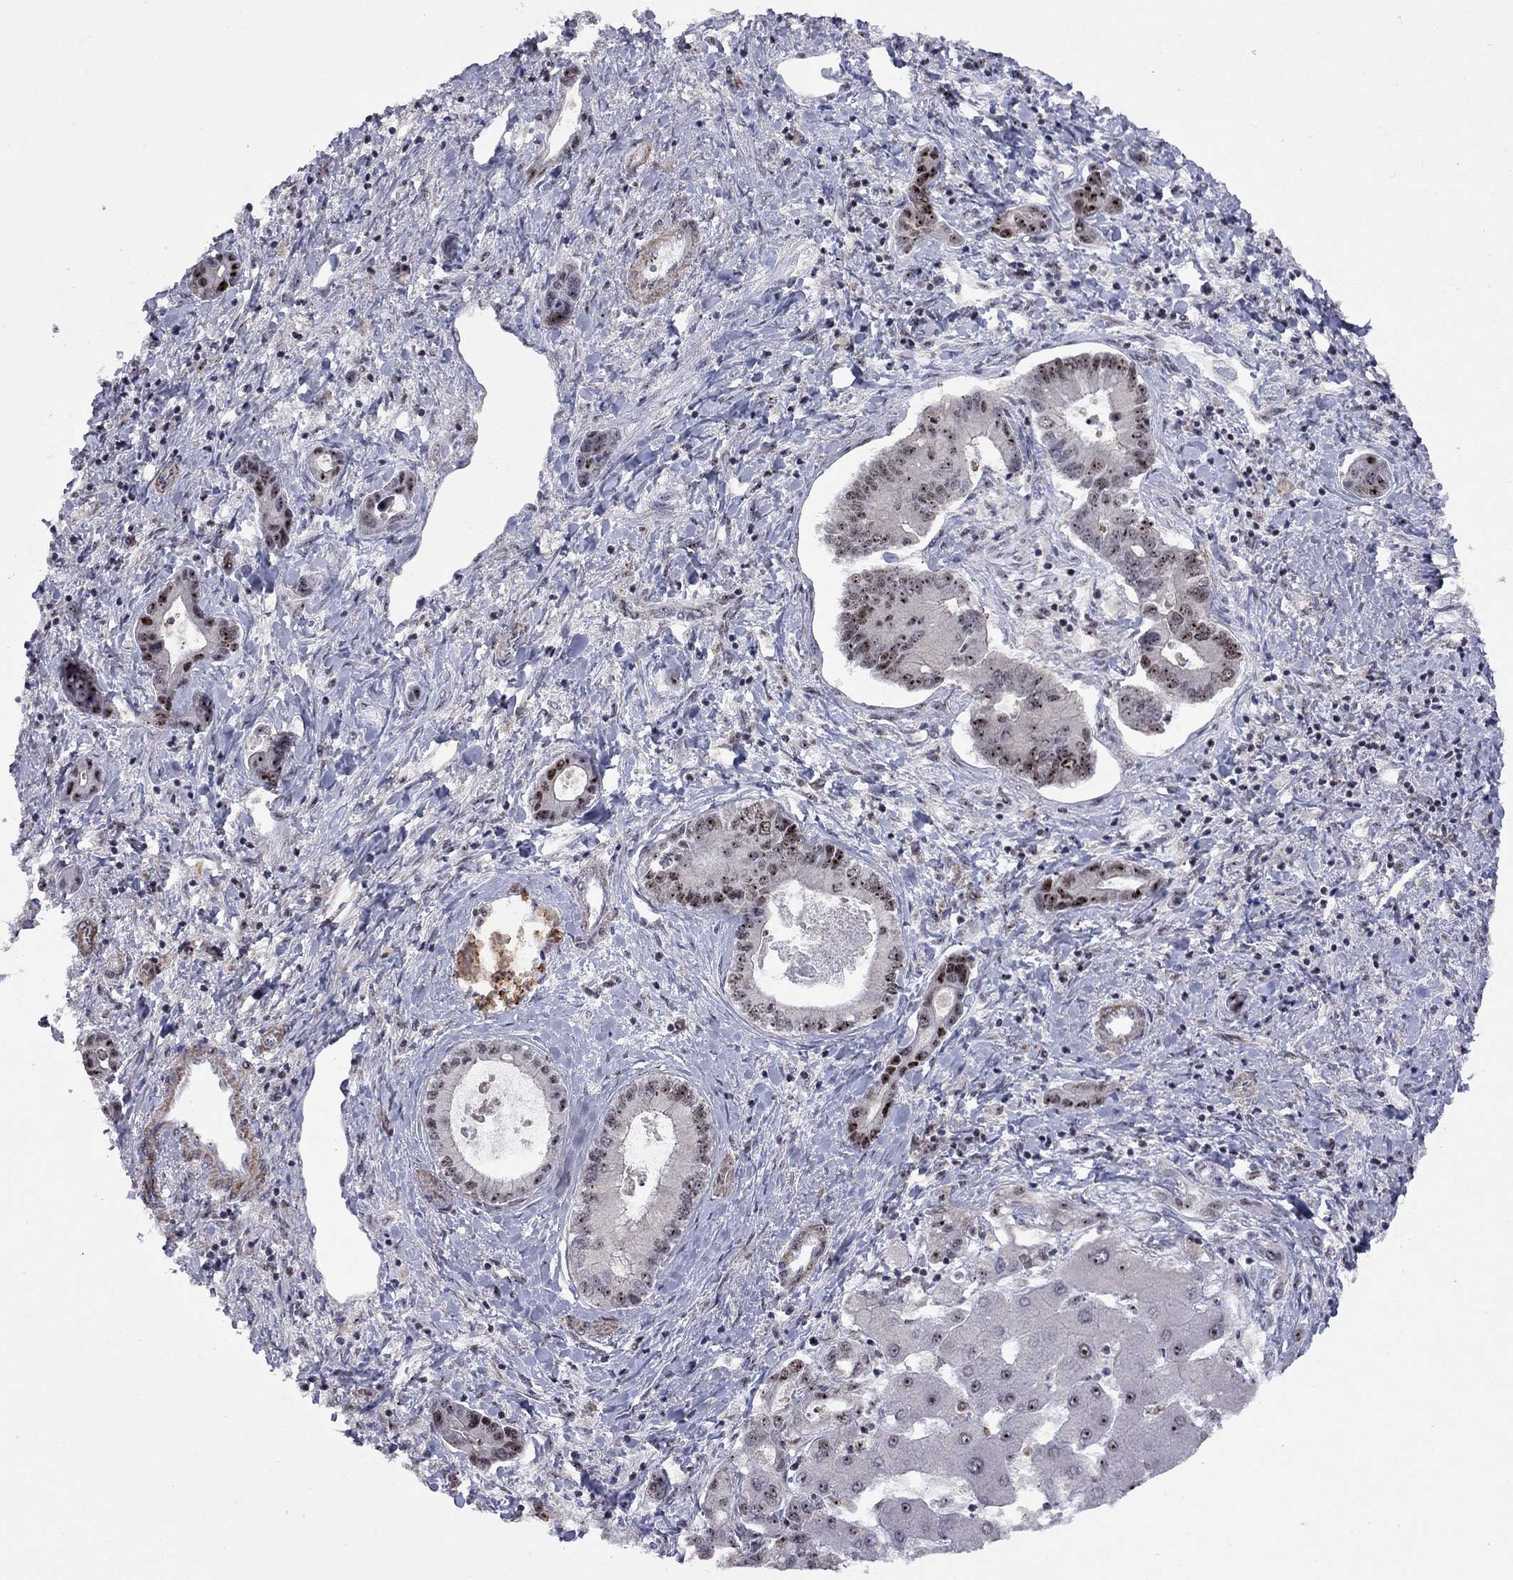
{"staining": {"intensity": "moderate", "quantity": "25%-75%", "location": "nuclear"}, "tissue": "liver cancer", "cell_type": "Tumor cells", "image_type": "cancer", "snomed": [{"axis": "morphology", "description": "Cholangiocarcinoma"}, {"axis": "topography", "description": "Liver"}], "caption": "Liver cholangiocarcinoma stained for a protein (brown) exhibits moderate nuclear positive expression in about 25%-75% of tumor cells.", "gene": "SPOUT1", "patient": {"sex": "male", "age": 66}}